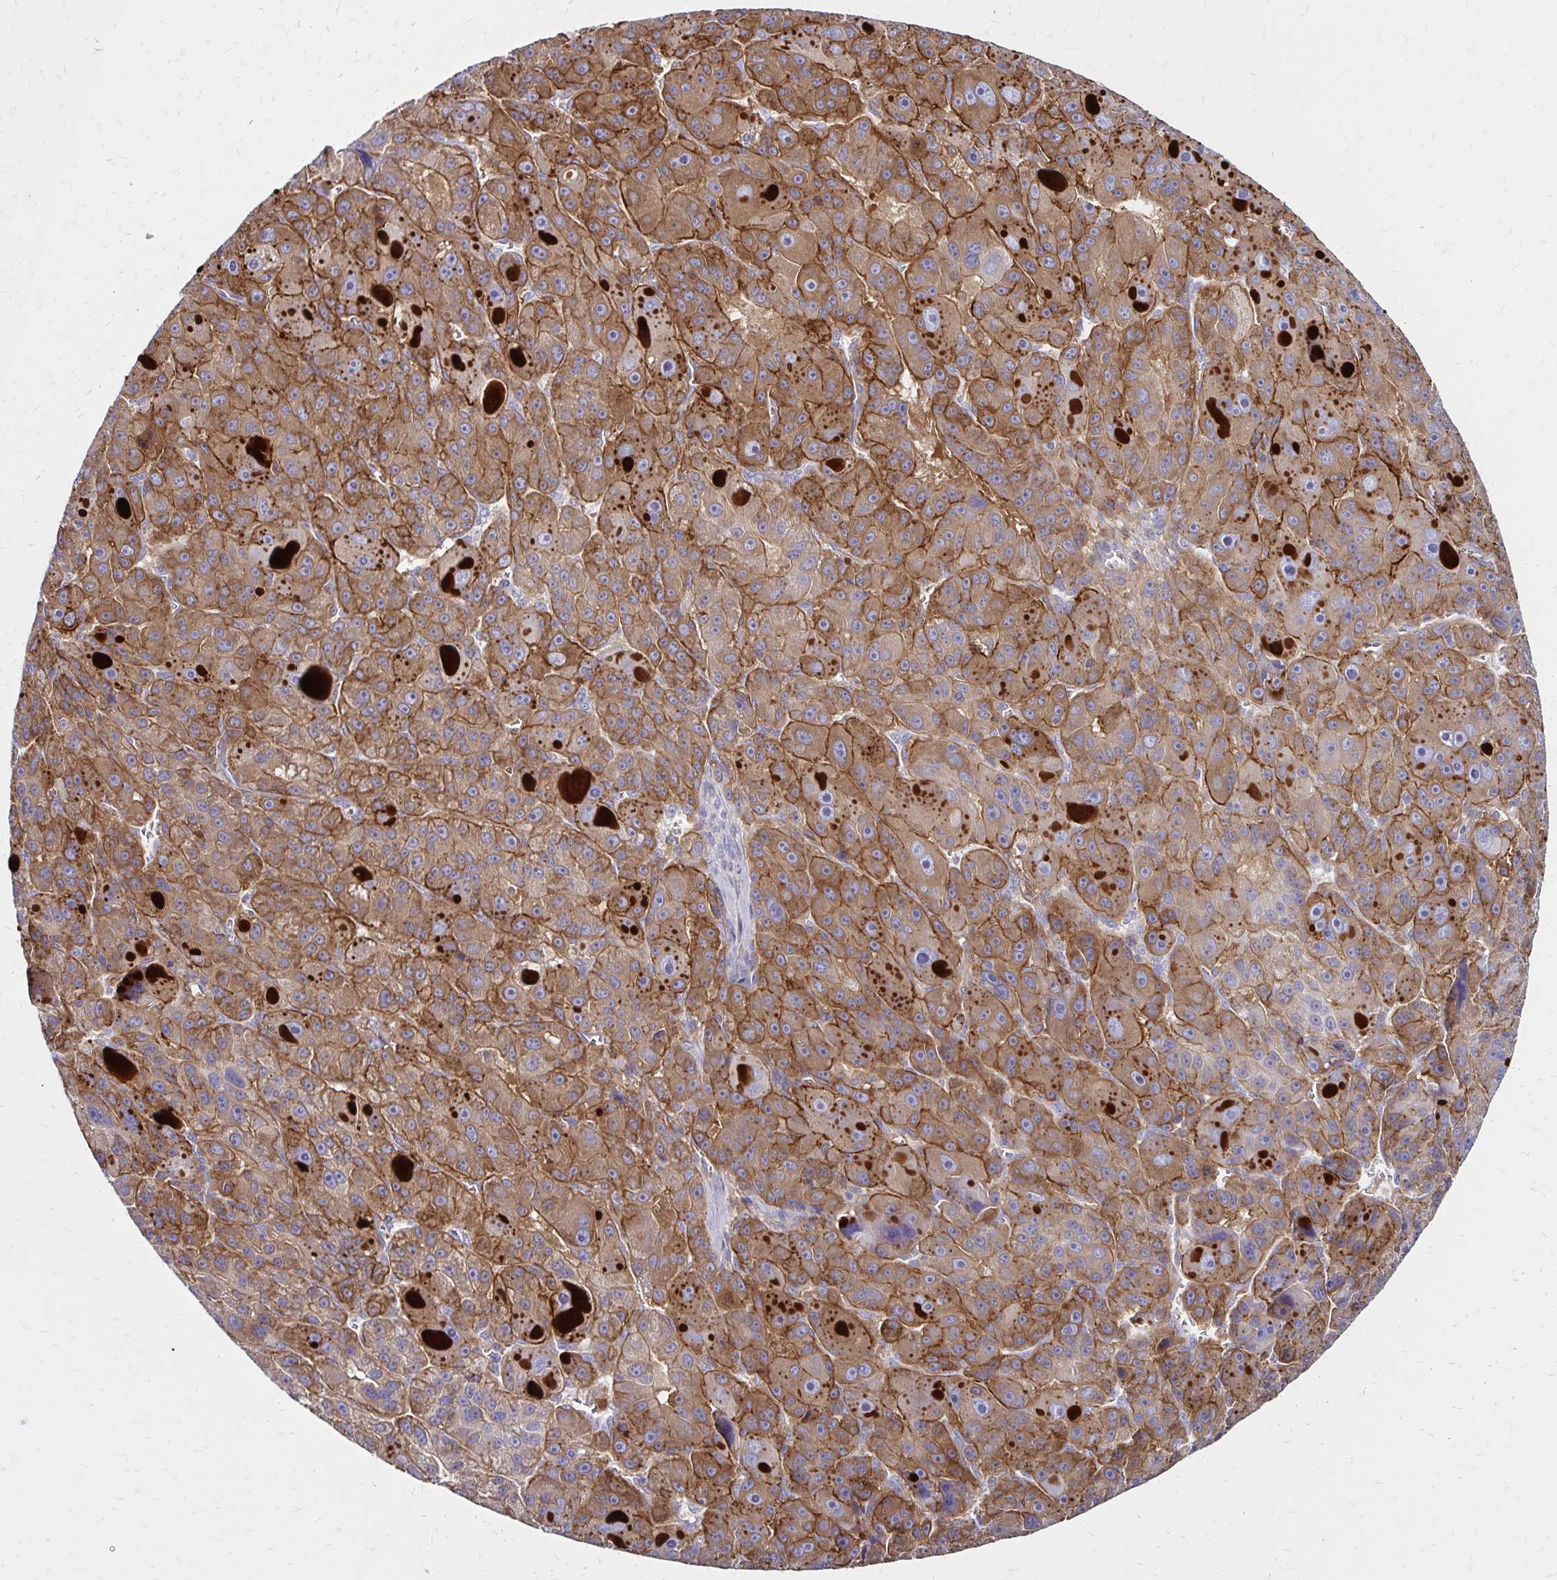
{"staining": {"intensity": "moderate", "quantity": ">75%", "location": "cytoplasmic/membranous"}, "tissue": "liver cancer", "cell_type": "Tumor cells", "image_type": "cancer", "snomed": [{"axis": "morphology", "description": "Carcinoma, Hepatocellular, NOS"}, {"axis": "topography", "description": "Liver"}], "caption": "DAB immunohistochemical staining of human liver hepatocellular carcinoma demonstrates moderate cytoplasmic/membranous protein expression in about >75% of tumor cells.", "gene": "TNS3", "patient": {"sex": "male", "age": 76}}